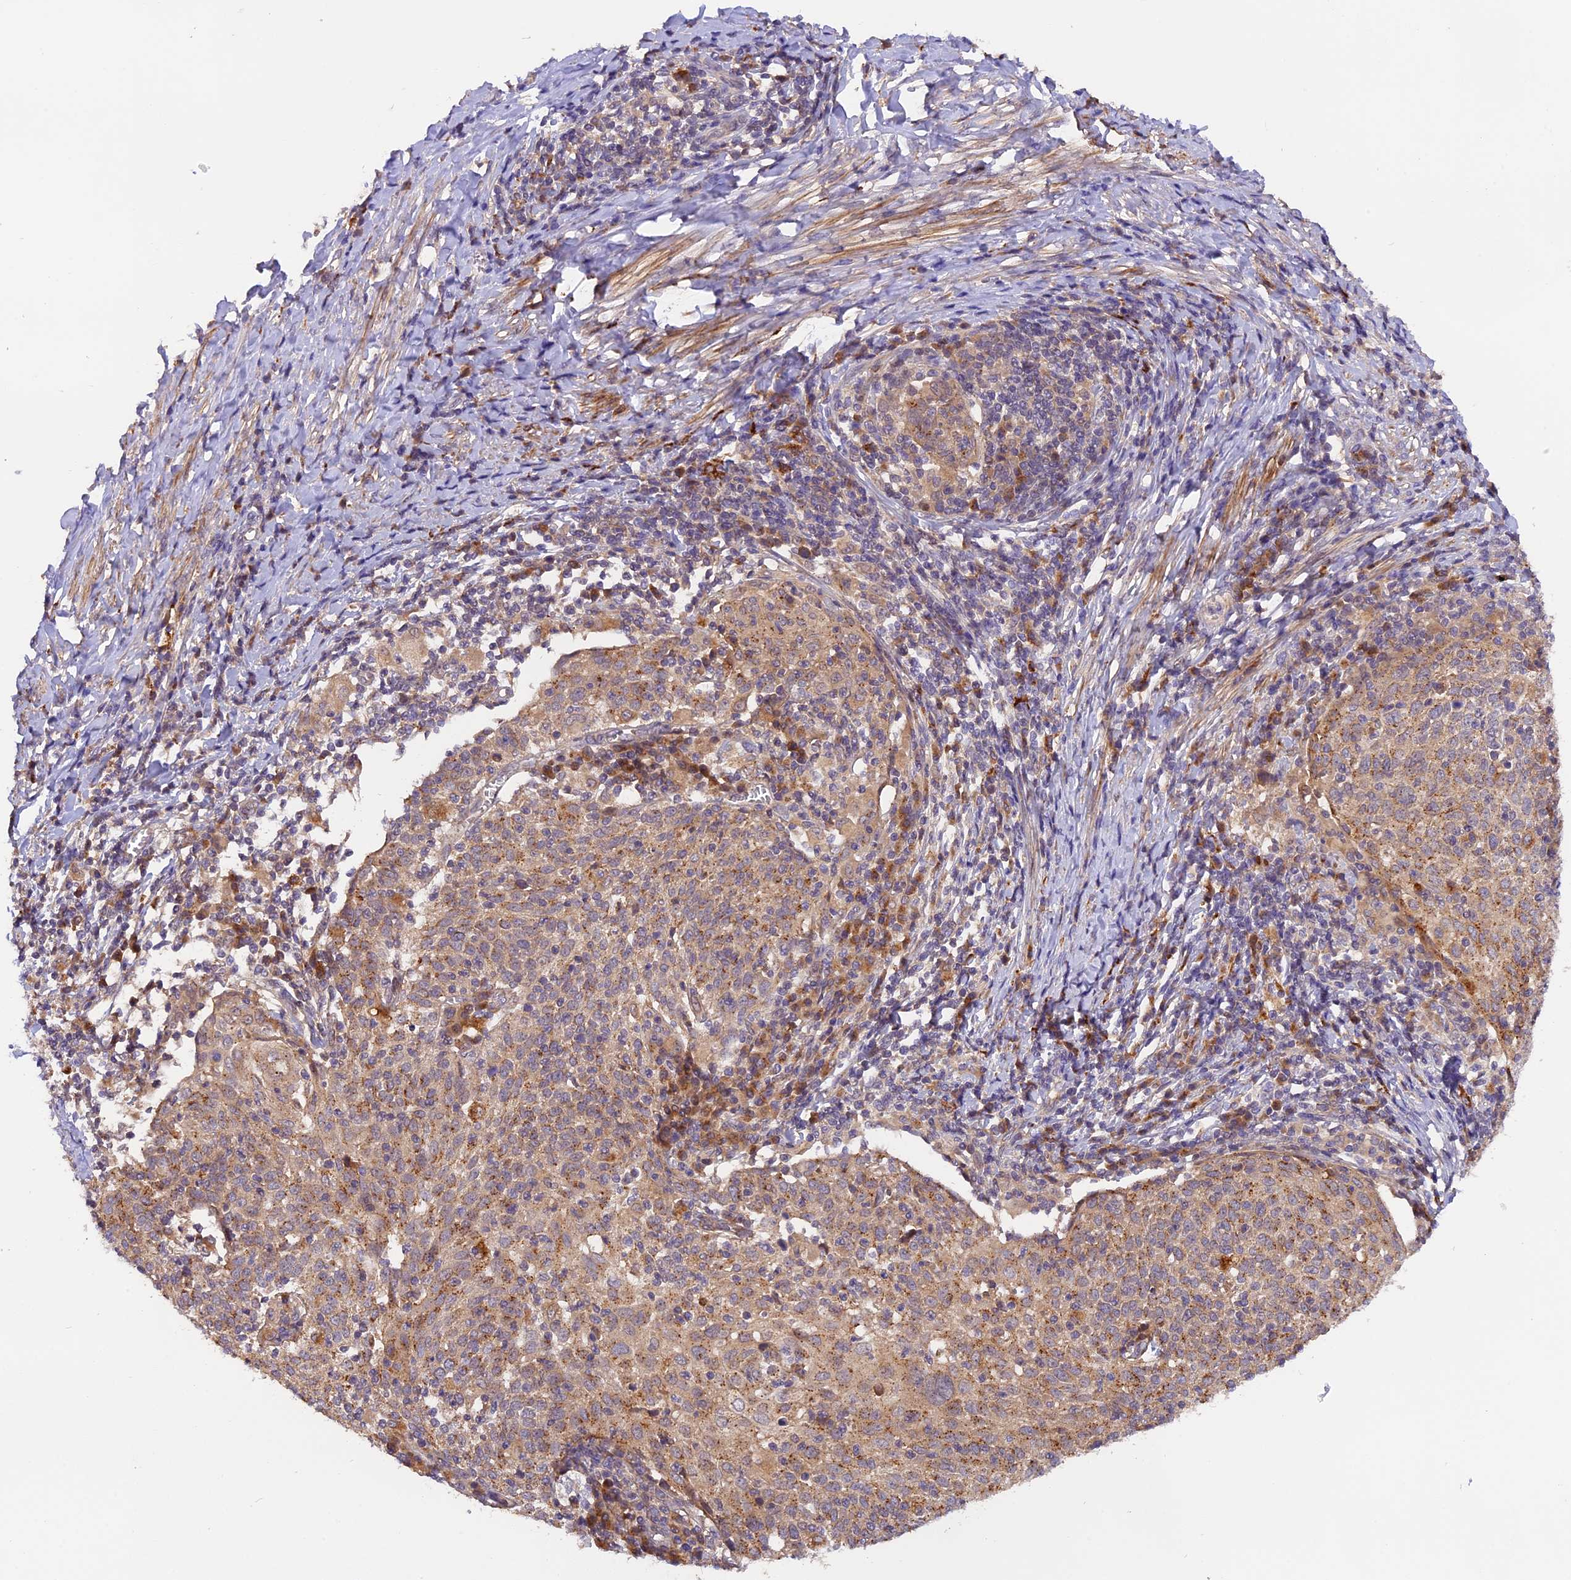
{"staining": {"intensity": "moderate", "quantity": ">75%", "location": "cytoplasmic/membranous"}, "tissue": "cervical cancer", "cell_type": "Tumor cells", "image_type": "cancer", "snomed": [{"axis": "morphology", "description": "Squamous cell carcinoma, NOS"}, {"axis": "topography", "description": "Cervix"}], "caption": "Immunohistochemistry (IHC) histopathology image of neoplastic tissue: human cervical cancer stained using immunohistochemistry demonstrates medium levels of moderate protein expression localized specifically in the cytoplasmic/membranous of tumor cells, appearing as a cytoplasmic/membranous brown color.", "gene": "COPE", "patient": {"sex": "female", "age": 52}}